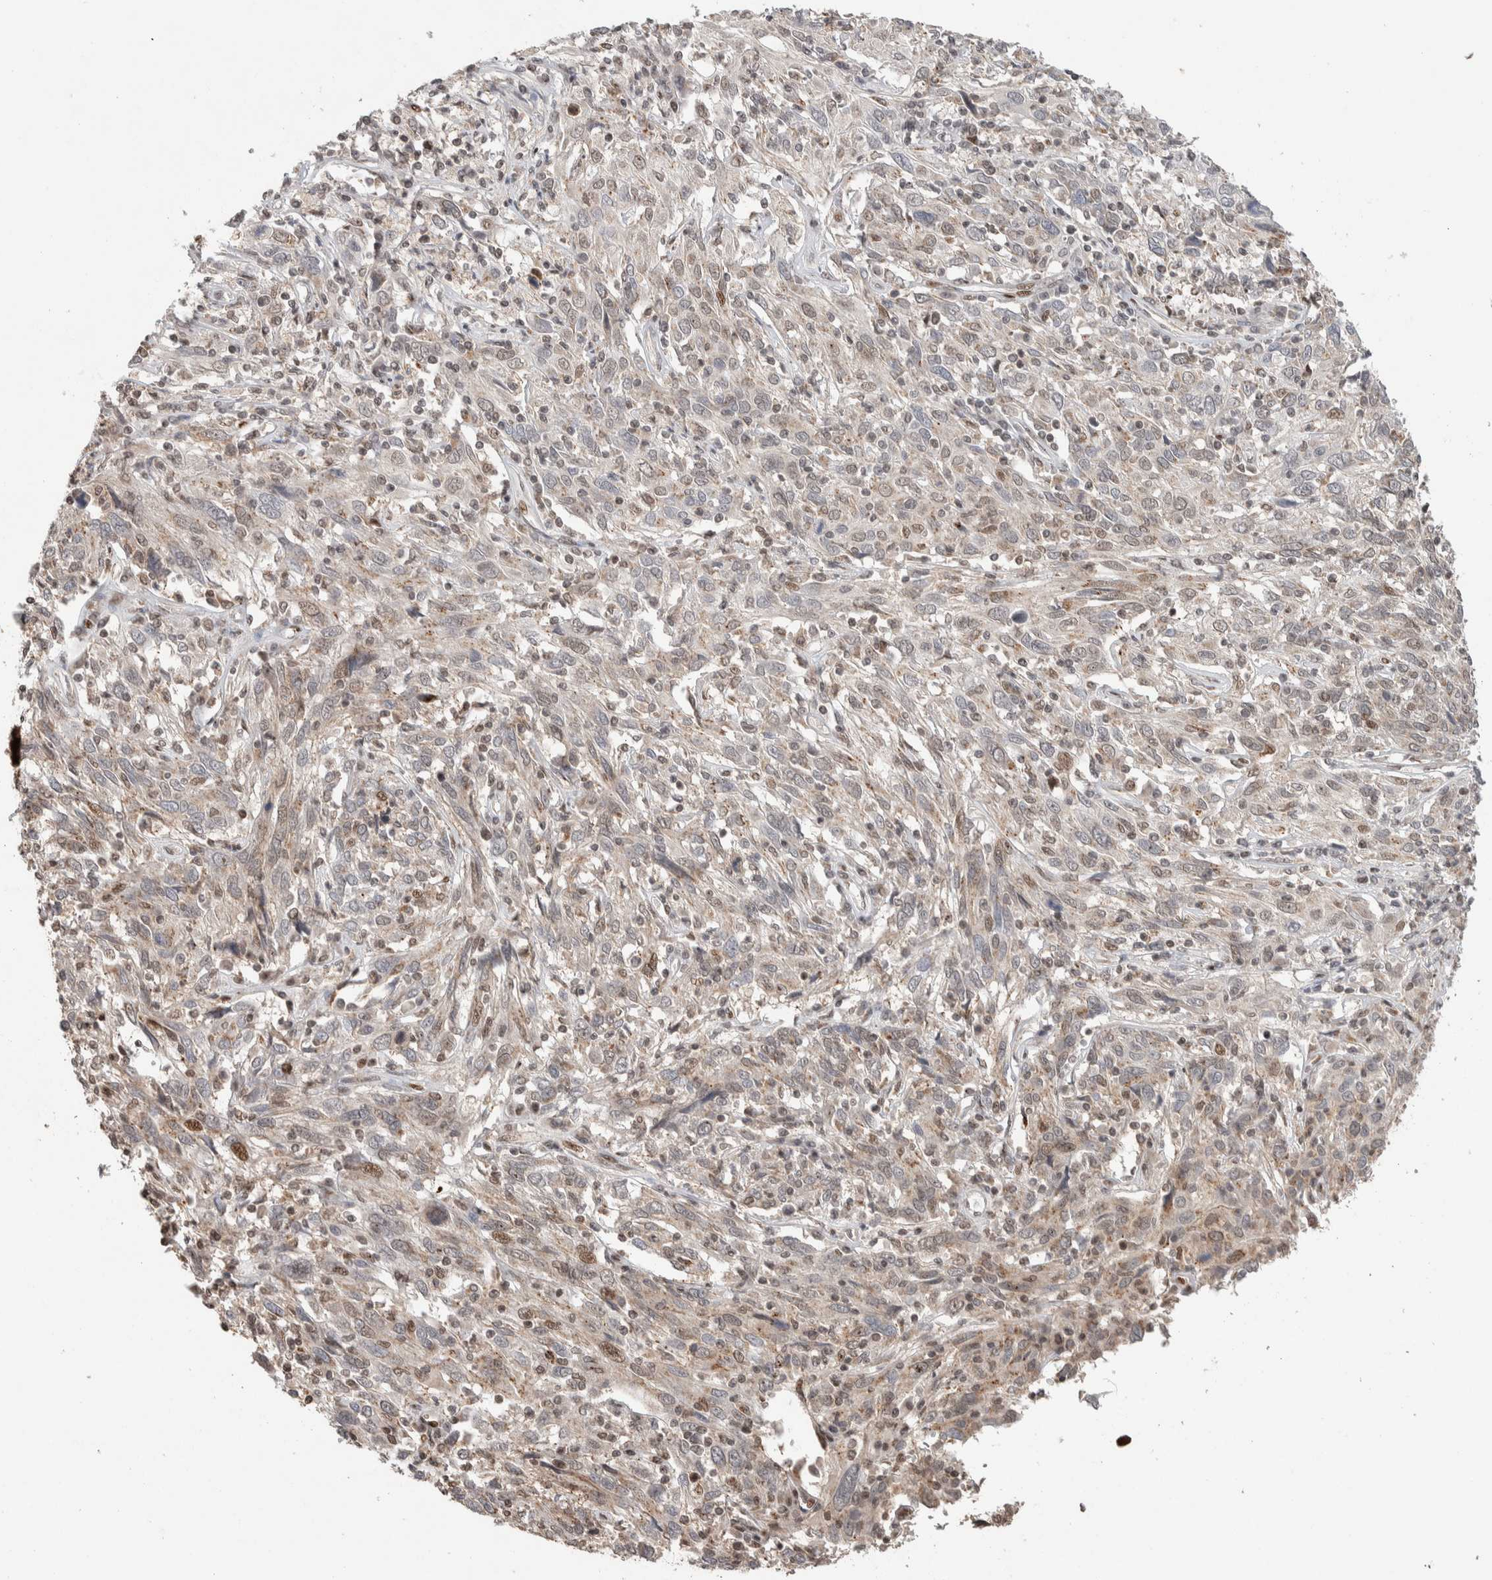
{"staining": {"intensity": "weak", "quantity": "25%-75%", "location": "nuclear"}, "tissue": "cervical cancer", "cell_type": "Tumor cells", "image_type": "cancer", "snomed": [{"axis": "morphology", "description": "Squamous cell carcinoma, NOS"}, {"axis": "topography", "description": "Cervix"}], "caption": "High-power microscopy captured an immunohistochemistry (IHC) photomicrograph of cervical squamous cell carcinoma, revealing weak nuclear positivity in about 25%-75% of tumor cells.", "gene": "ZNF521", "patient": {"sex": "female", "age": 46}}